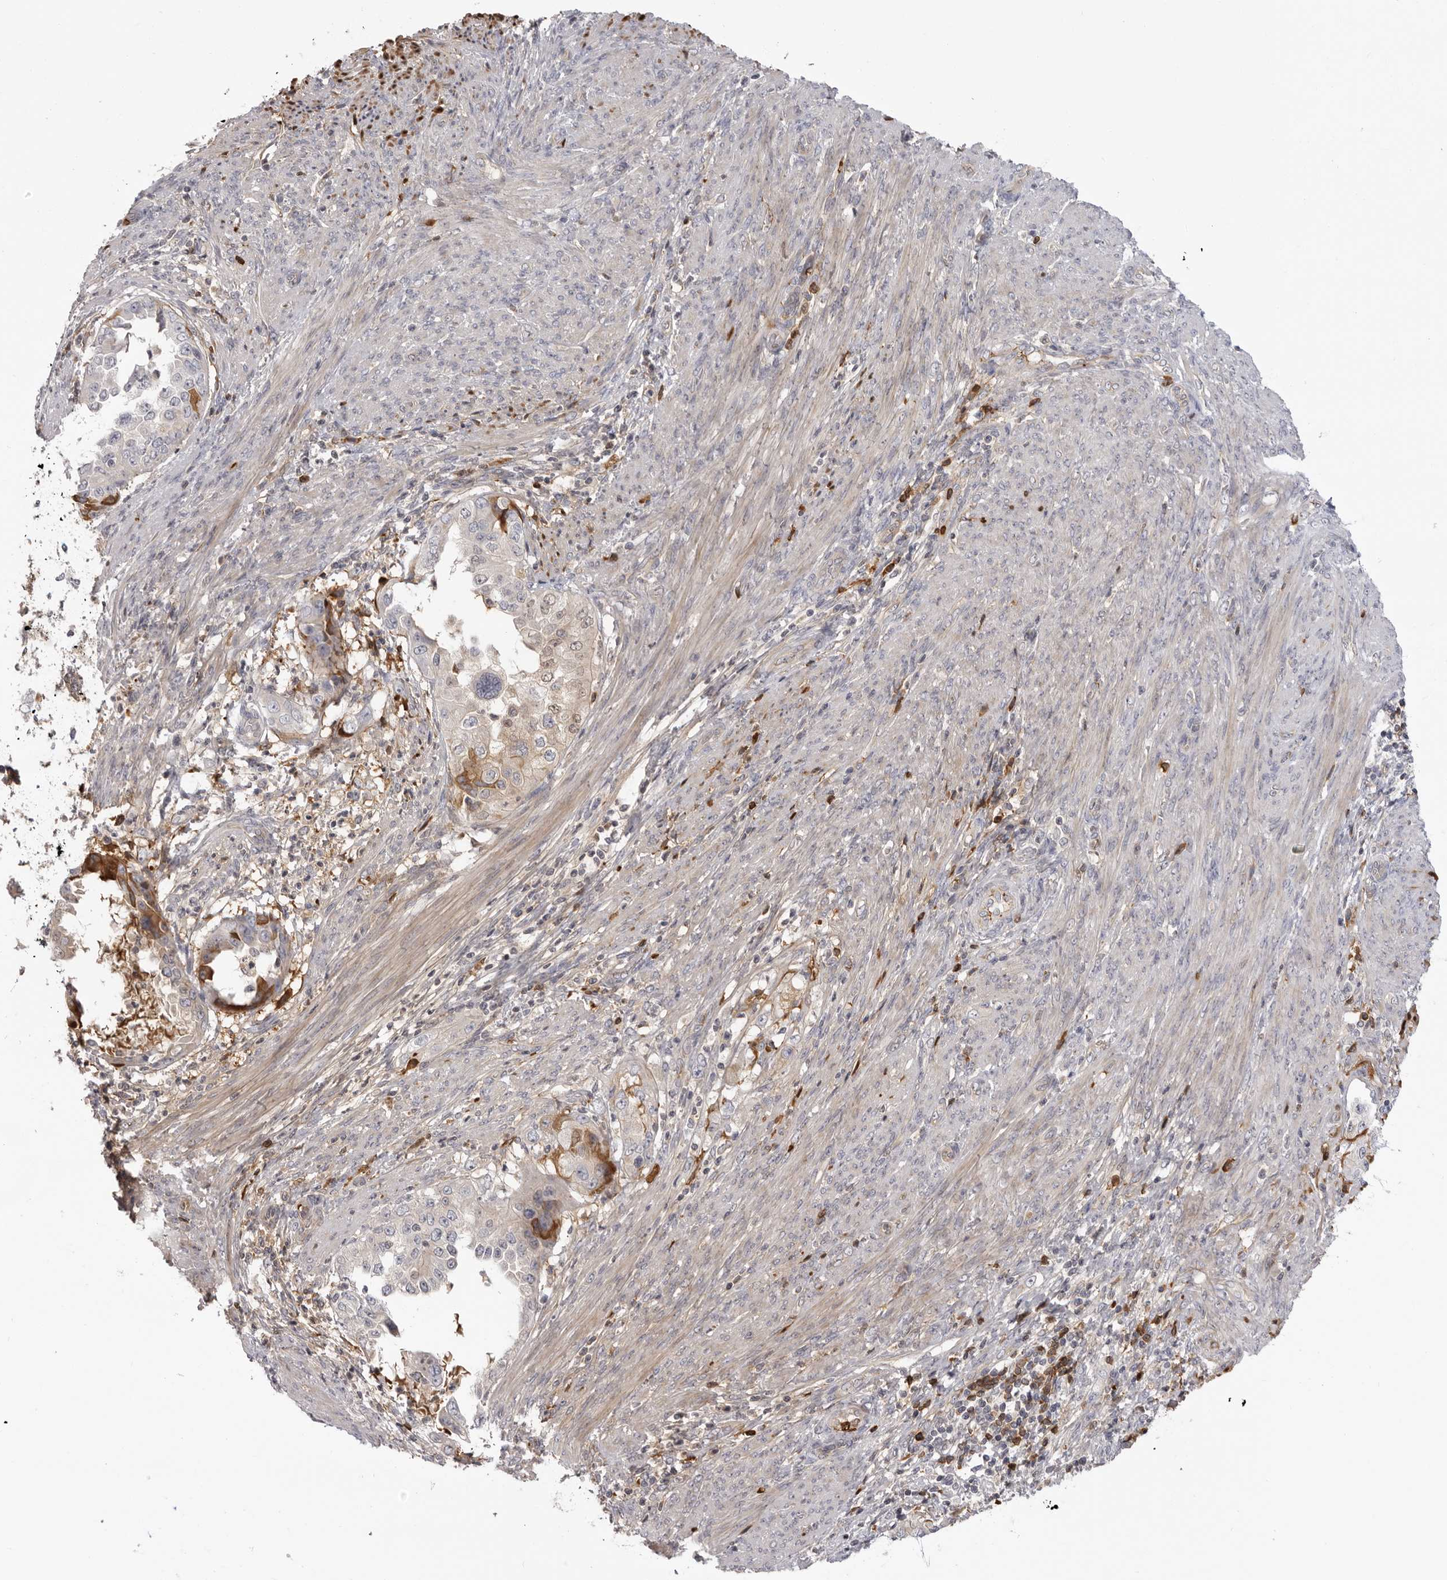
{"staining": {"intensity": "negative", "quantity": "none", "location": "none"}, "tissue": "endometrial cancer", "cell_type": "Tumor cells", "image_type": "cancer", "snomed": [{"axis": "morphology", "description": "Adenocarcinoma, NOS"}, {"axis": "topography", "description": "Endometrium"}], "caption": "This is an immunohistochemistry micrograph of endometrial cancer. There is no positivity in tumor cells.", "gene": "PLEKHF2", "patient": {"sex": "female", "age": 85}}